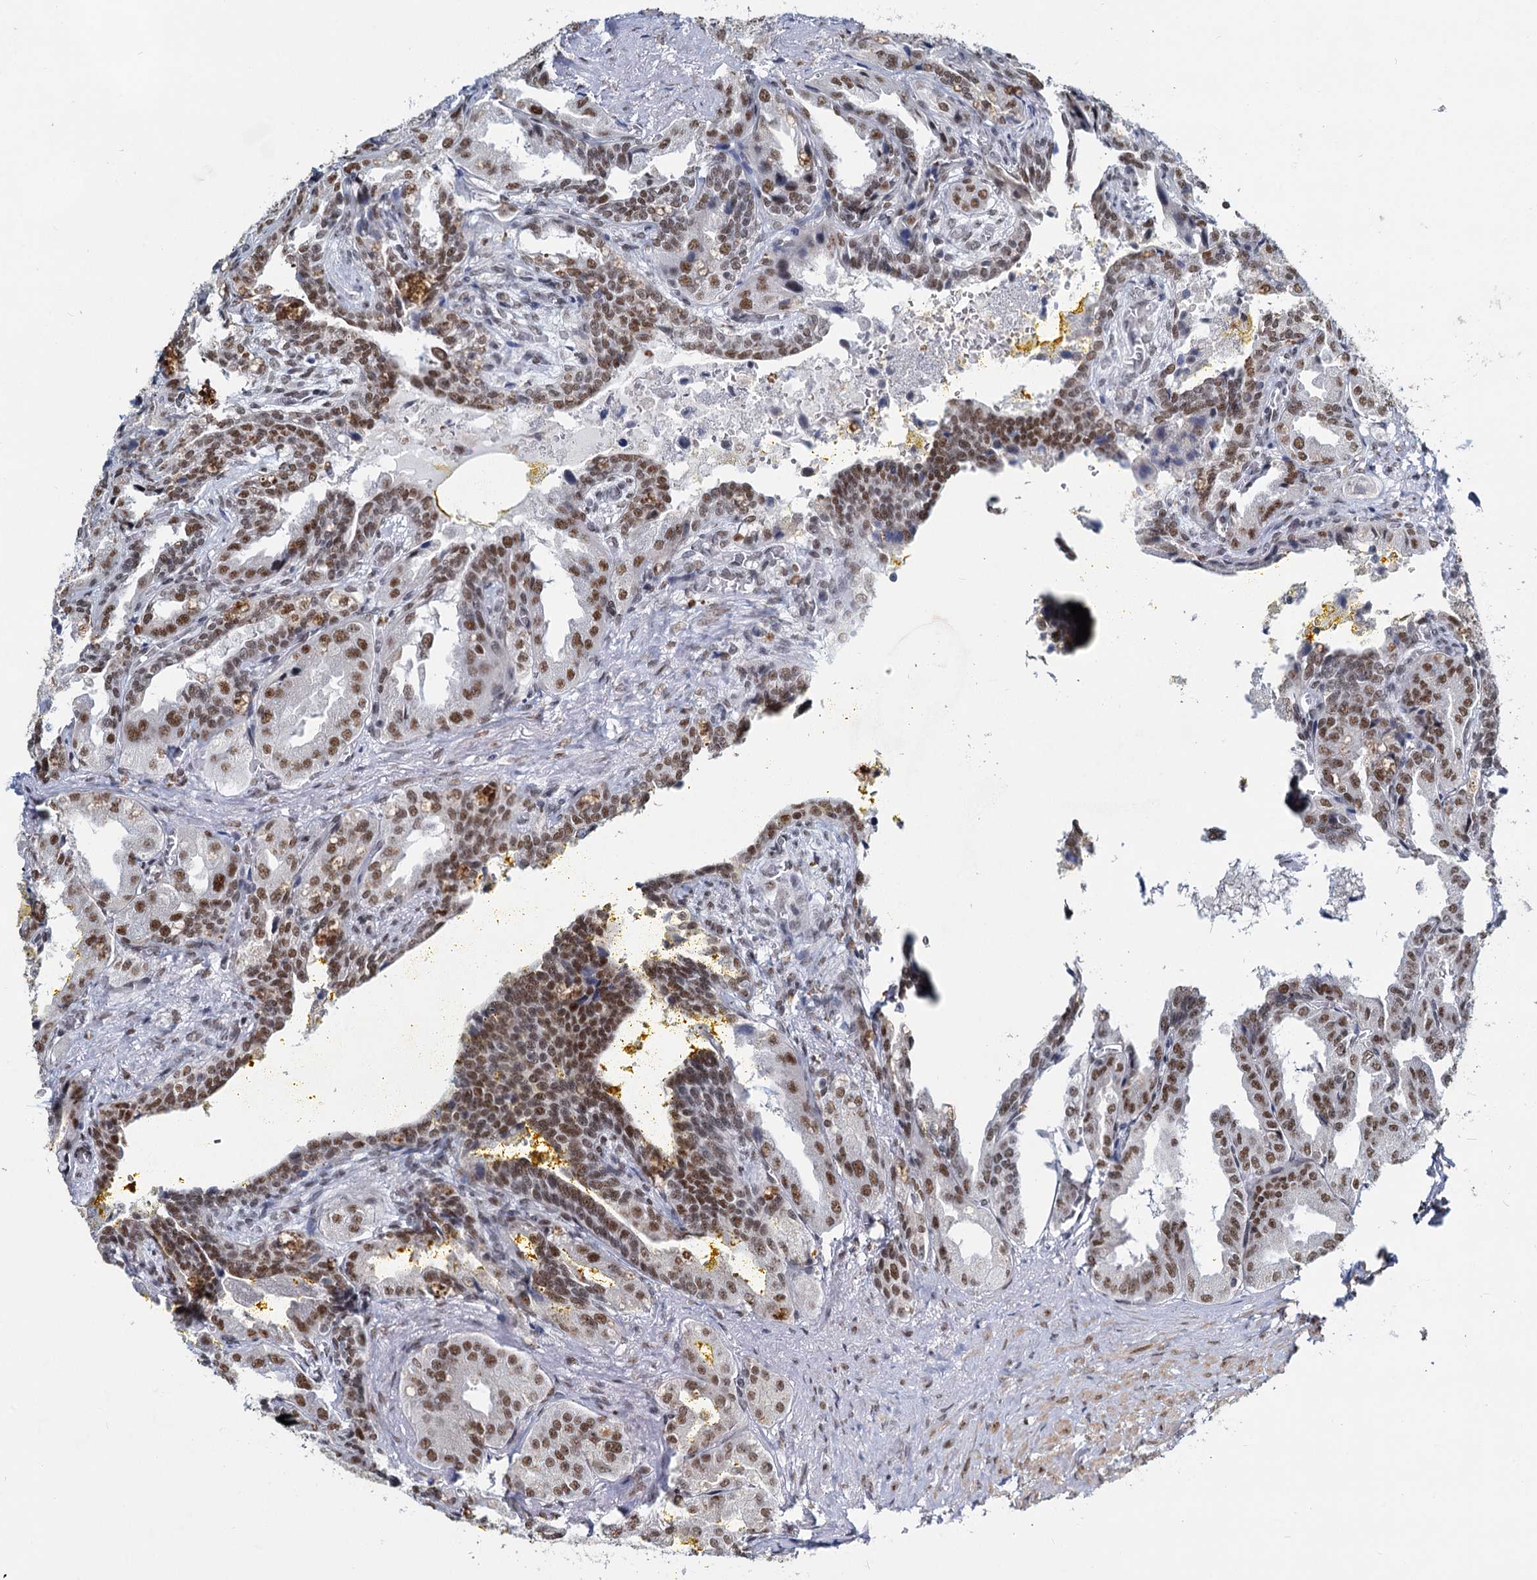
{"staining": {"intensity": "moderate", "quantity": ">75%", "location": "nuclear"}, "tissue": "seminal vesicle", "cell_type": "Glandular cells", "image_type": "normal", "snomed": [{"axis": "morphology", "description": "Normal tissue, NOS"}, {"axis": "topography", "description": "Seminal veicle"}], "caption": "A histopathology image of seminal vesicle stained for a protein demonstrates moderate nuclear brown staining in glandular cells. (DAB IHC with brightfield microscopy, high magnification).", "gene": "METTL14", "patient": {"sex": "male", "age": 63}}